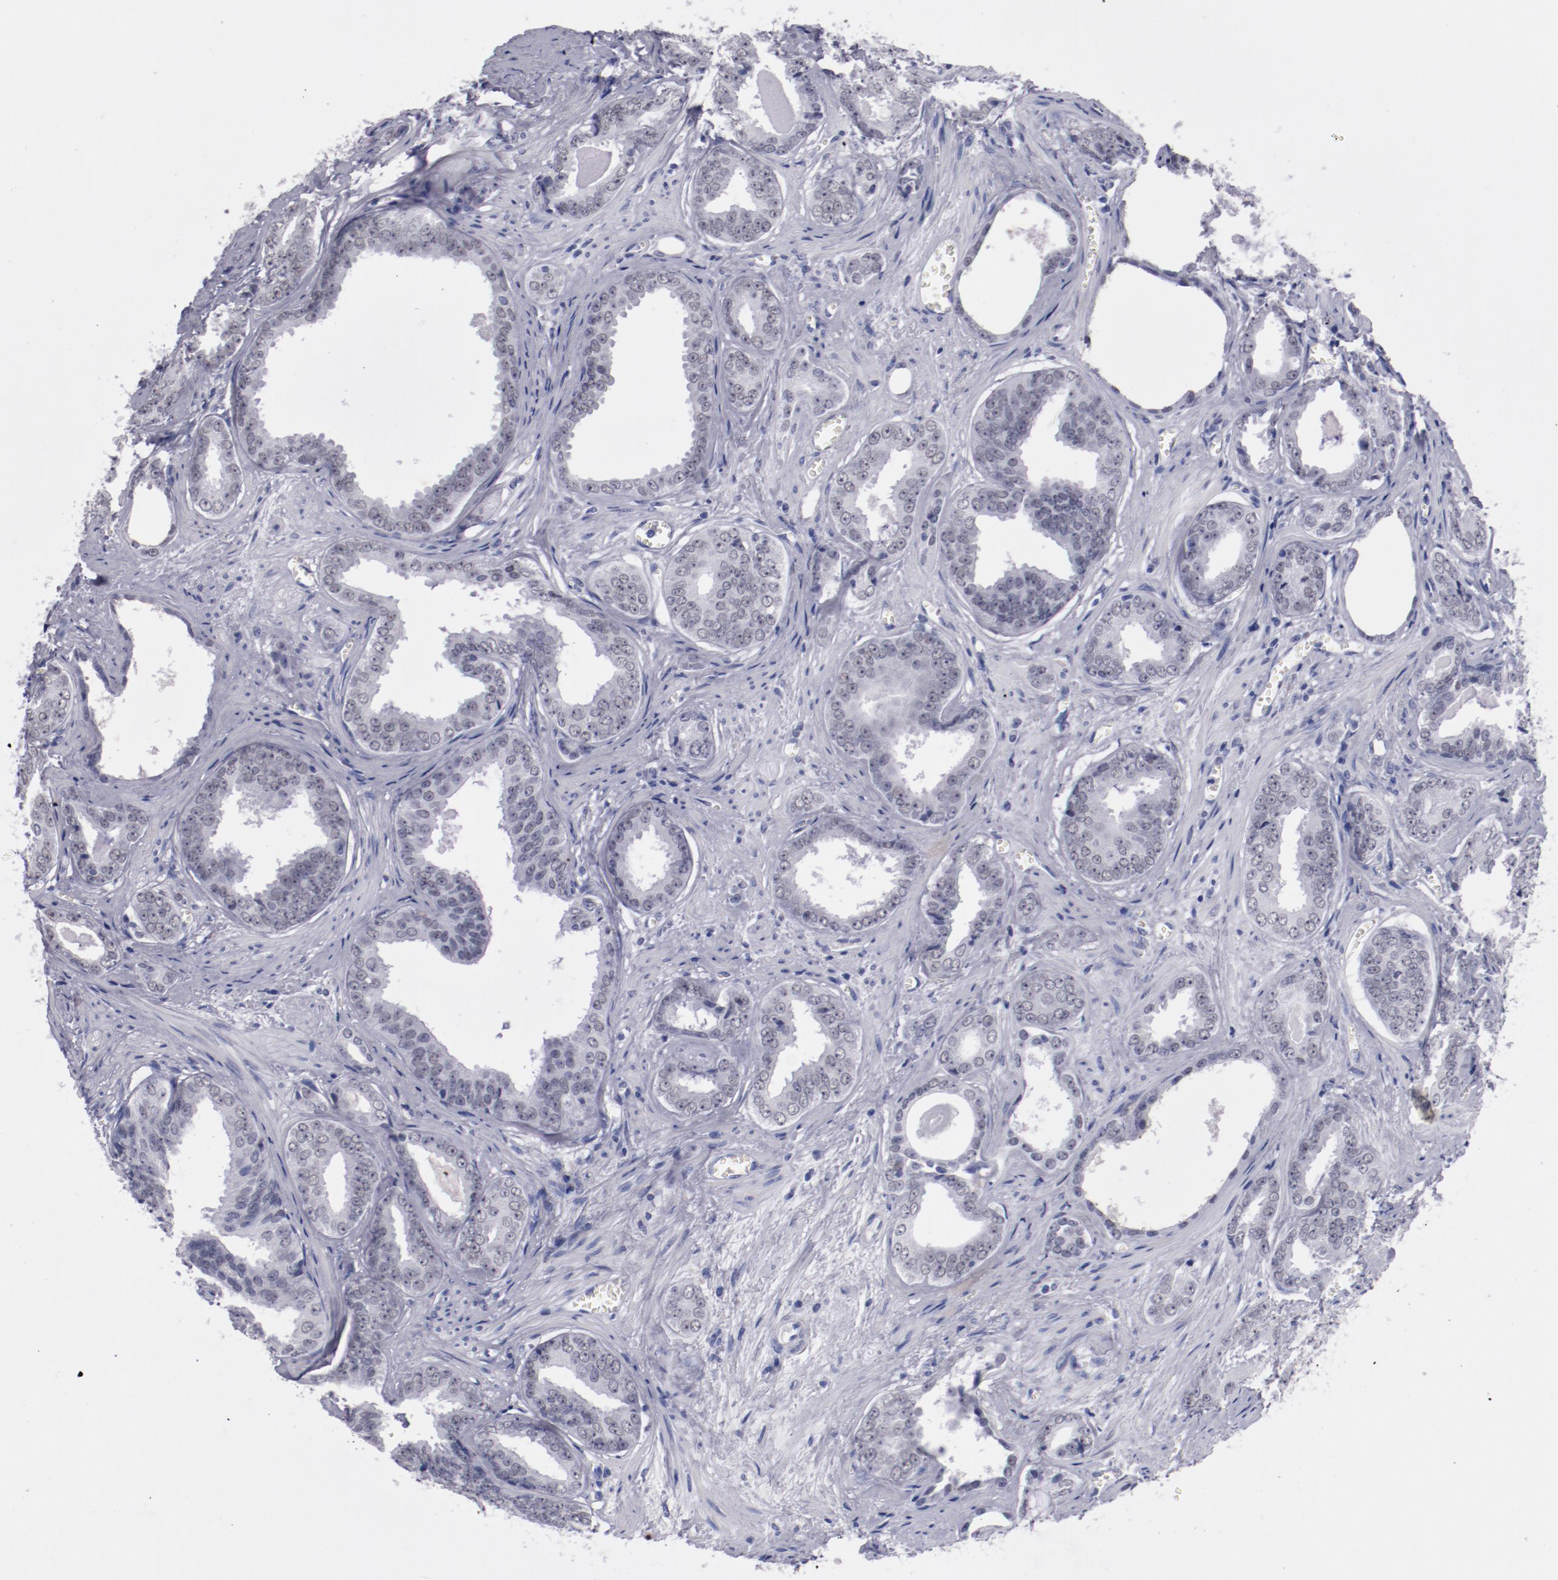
{"staining": {"intensity": "weak", "quantity": "<25%", "location": "nuclear"}, "tissue": "prostate cancer", "cell_type": "Tumor cells", "image_type": "cancer", "snomed": [{"axis": "morphology", "description": "Adenocarcinoma, Medium grade"}, {"axis": "topography", "description": "Prostate"}], "caption": "There is no significant expression in tumor cells of prostate cancer. Nuclei are stained in blue.", "gene": "HNF1B", "patient": {"sex": "male", "age": 79}}